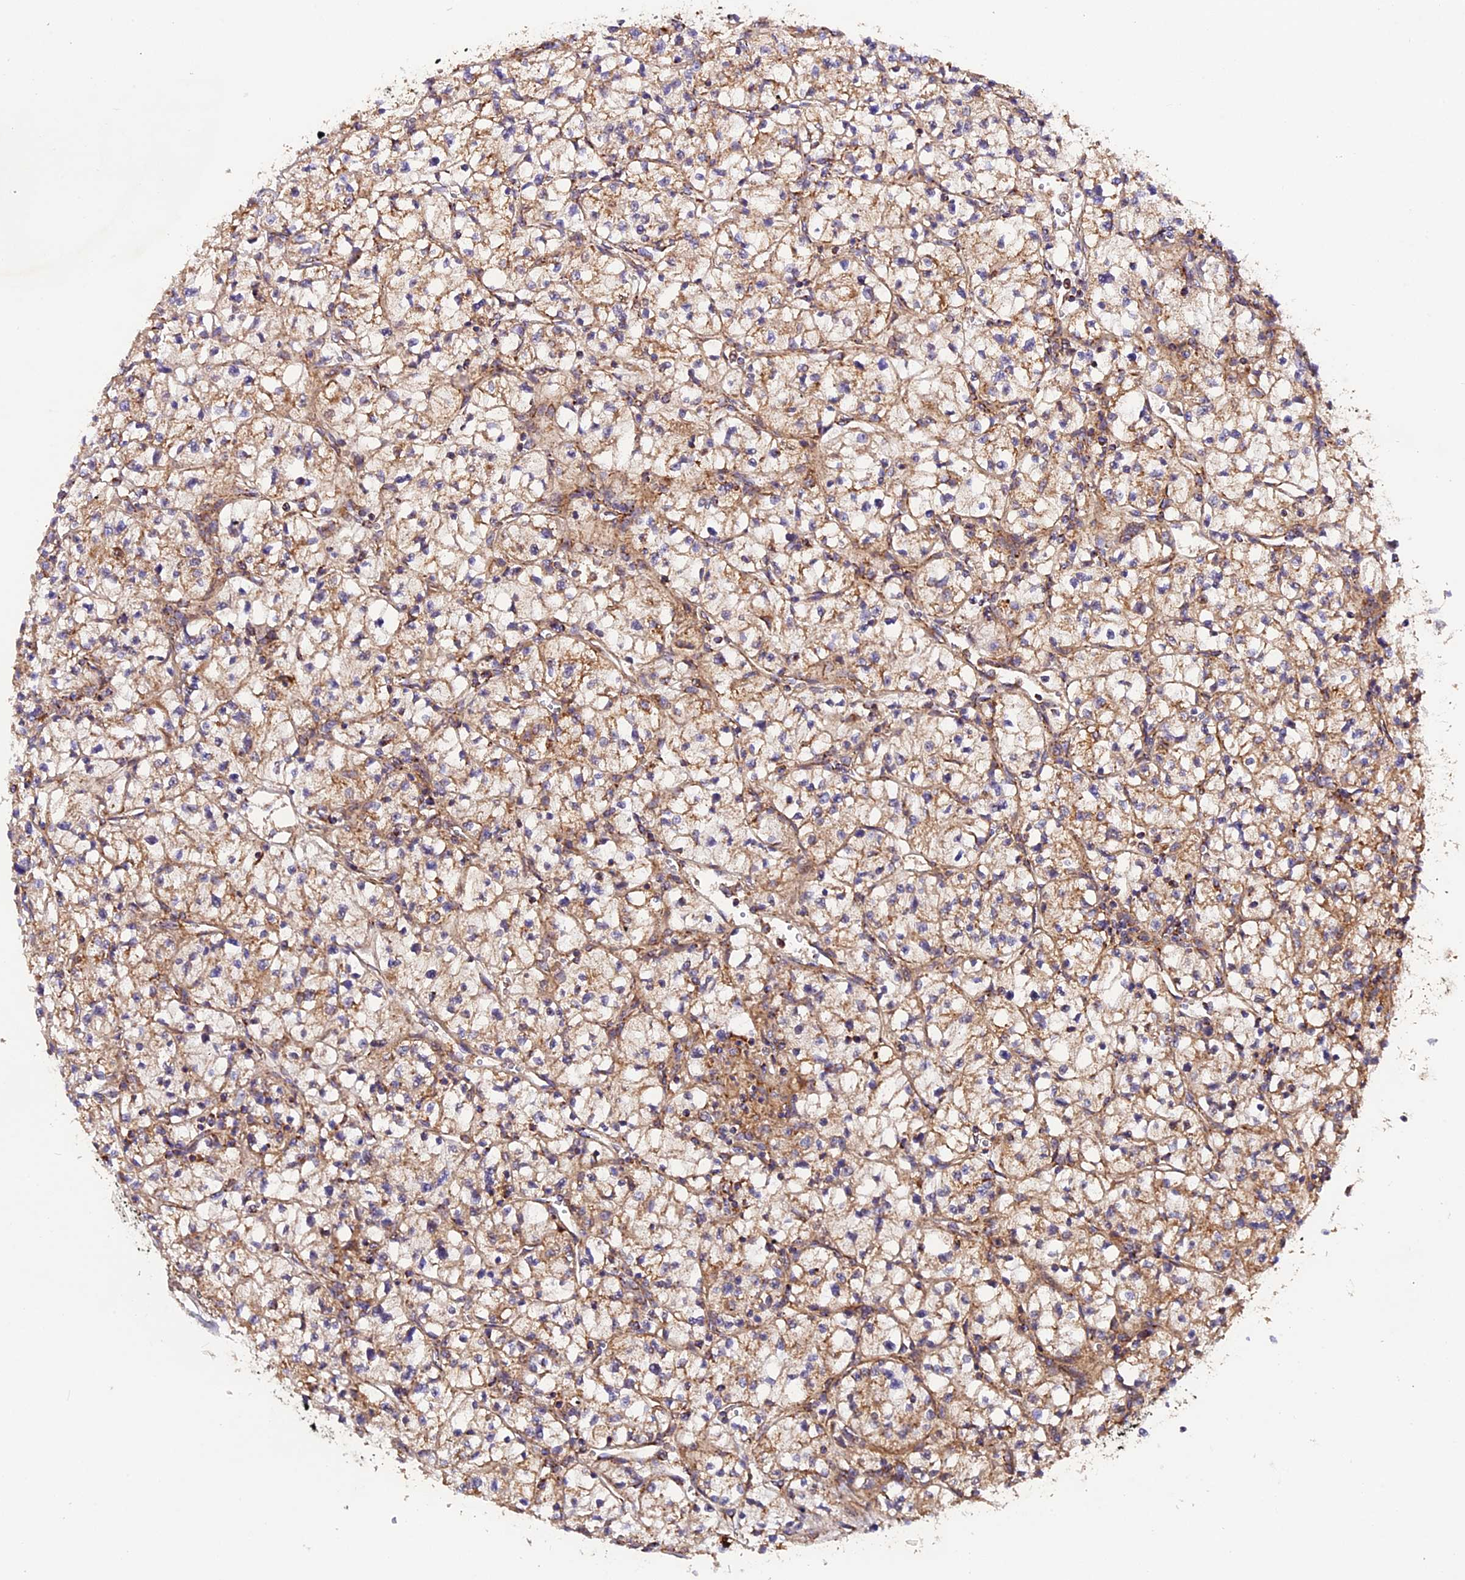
{"staining": {"intensity": "moderate", "quantity": ">75%", "location": "cytoplasmic/membranous"}, "tissue": "renal cancer", "cell_type": "Tumor cells", "image_type": "cancer", "snomed": [{"axis": "morphology", "description": "Adenocarcinoma, NOS"}, {"axis": "topography", "description": "Kidney"}], "caption": "Immunohistochemical staining of renal adenocarcinoma displays medium levels of moderate cytoplasmic/membranous protein staining in about >75% of tumor cells.", "gene": "NDUFA8", "patient": {"sex": "female", "age": 64}}